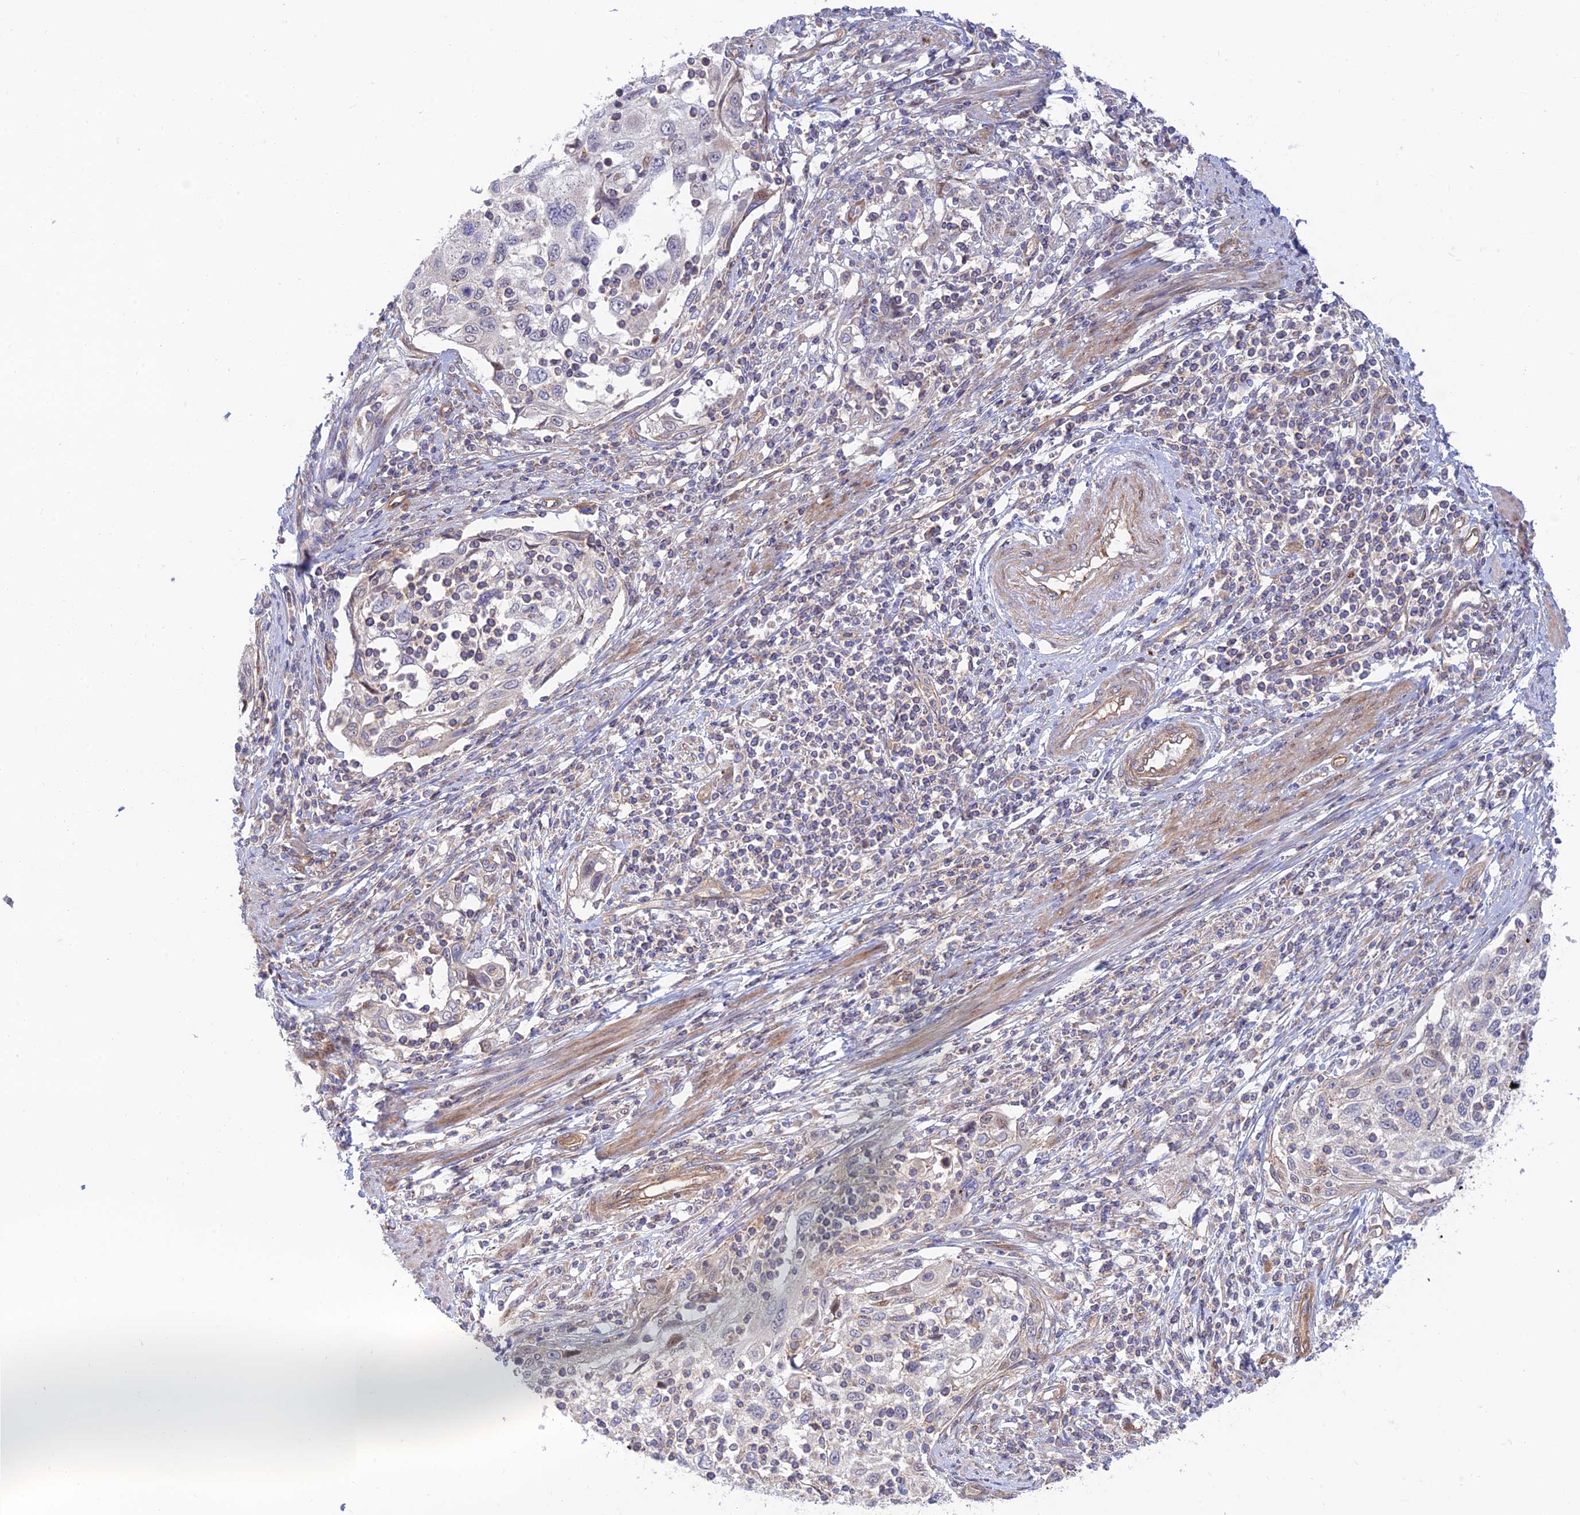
{"staining": {"intensity": "negative", "quantity": "none", "location": "none"}, "tissue": "cervical cancer", "cell_type": "Tumor cells", "image_type": "cancer", "snomed": [{"axis": "morphology", "description": "Squamous cell carcinoma, NOS"}, {"axis": "topography", "description": "Cervix"}], "caption": "Histopathology image shows no significant protein positivity in tumor cells of cervical squamous cell carcinoma.", "gene": "KCNAB1", "patient": {"sex": "female", "age": 70}}